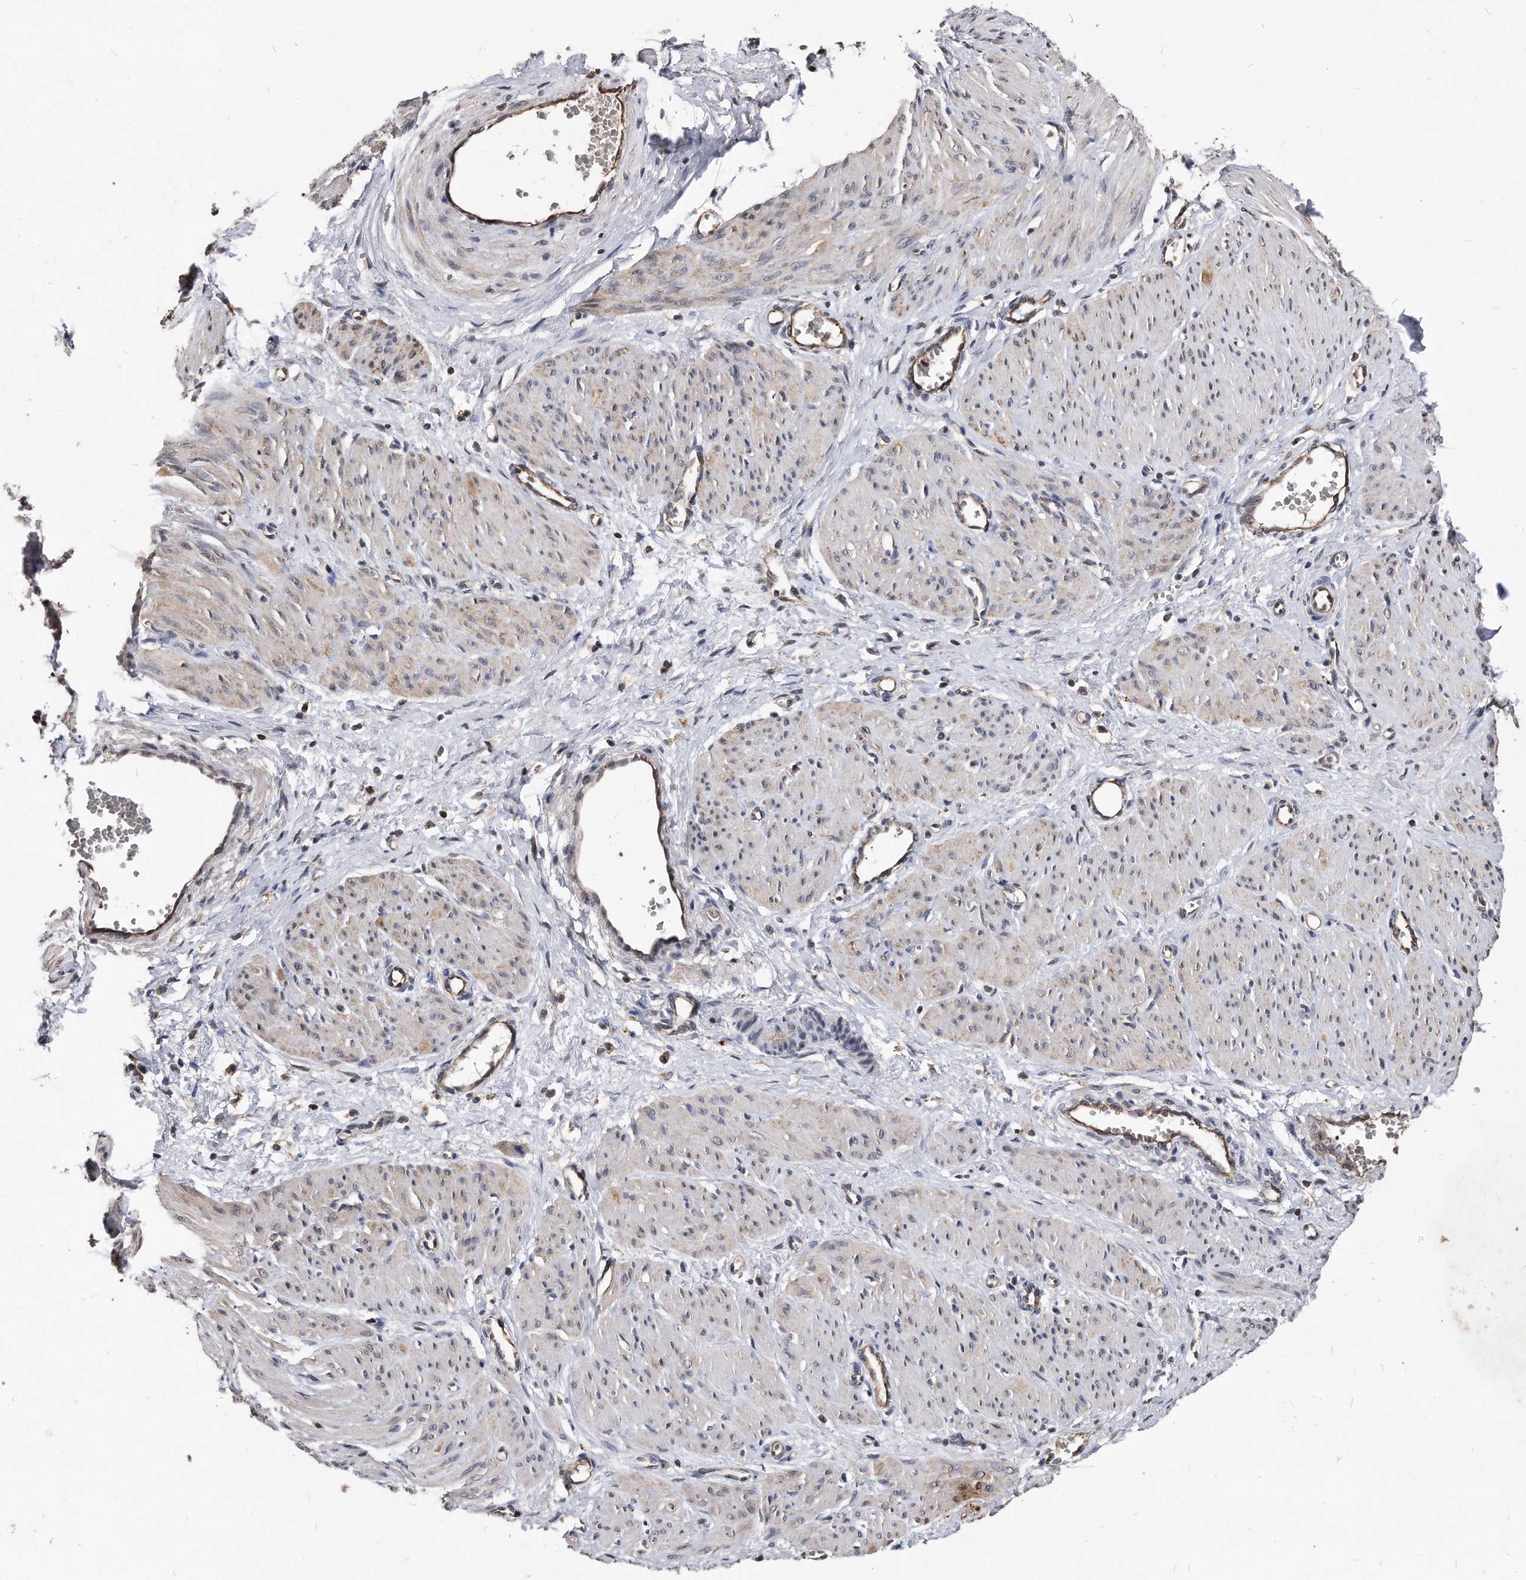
{"staining": {"intensity": "weak", "quantity": "25%-75%", "location": "cytoplasmic/membranous"}, "tissue": "smooth muscle", "cell_type": "Smooth muscle cells", "image_type": "normal", "snomed": [{"axis": "morphology", "description": "Normal tissue, NOS"}, {"axis": "topography", "description": "Endometrium"}], "caption": "Immunohistochemistry (DAB) staining of unremarkable human smooth muscle displays weak cytoplasmic/membranous protein positivity in about 25%-75% of smooth muscle cells.", "gene": "IL20RA", "patient": {"sex": "female", "age": 33}}